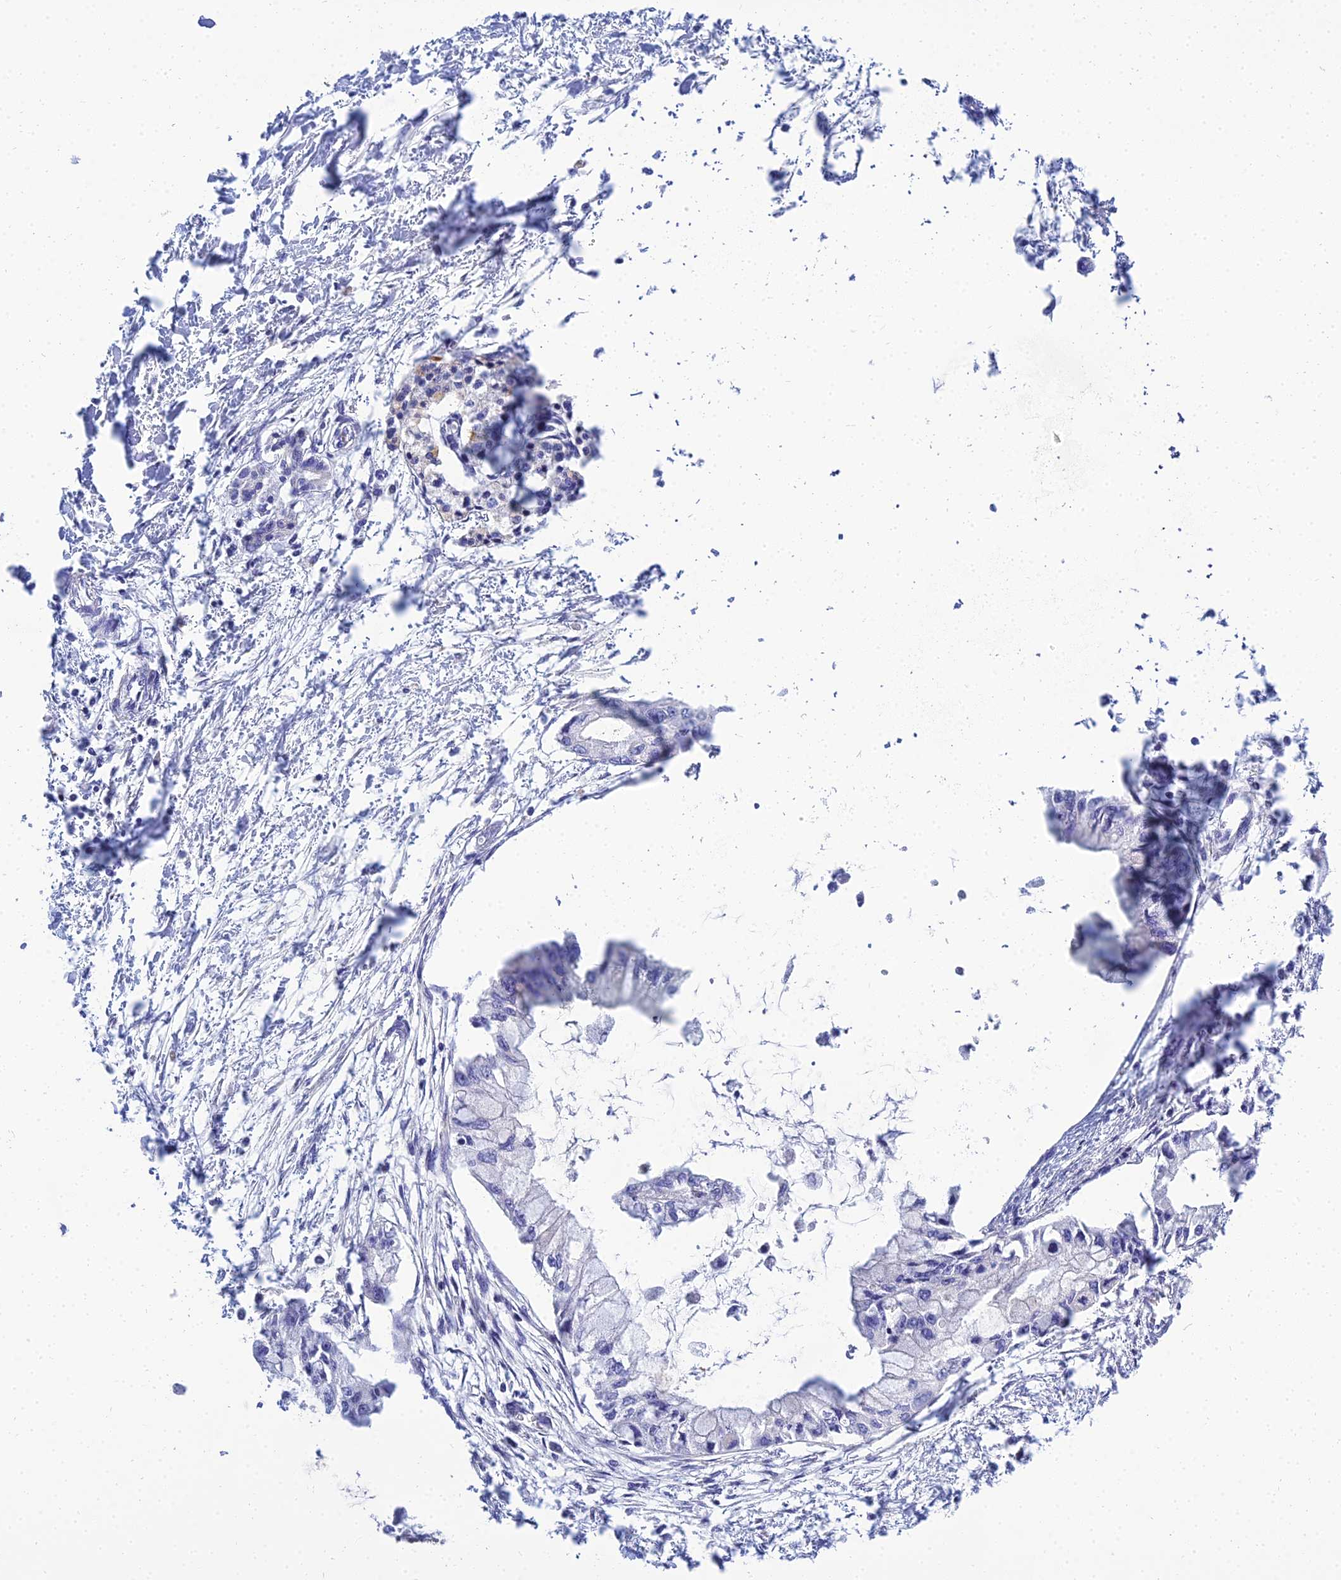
{"staining": {"intensity": "negative", "quantity": "none", "location": "none"}, "tissue": "pancreatic cancer", "cell_type": "Tumor cells", "image_type": "cancer", "snomed": [{"axis": "morphology", "description": "Adenocarcinoma, NOS"}, {"axis": "topography", "description": "Pancreas"}], "caption": "Tumor cells show no significant protein expression in pancreatic adenocarcinoma.", "gene": "NPY", "patient": {"sex": "male", "age": 48}}